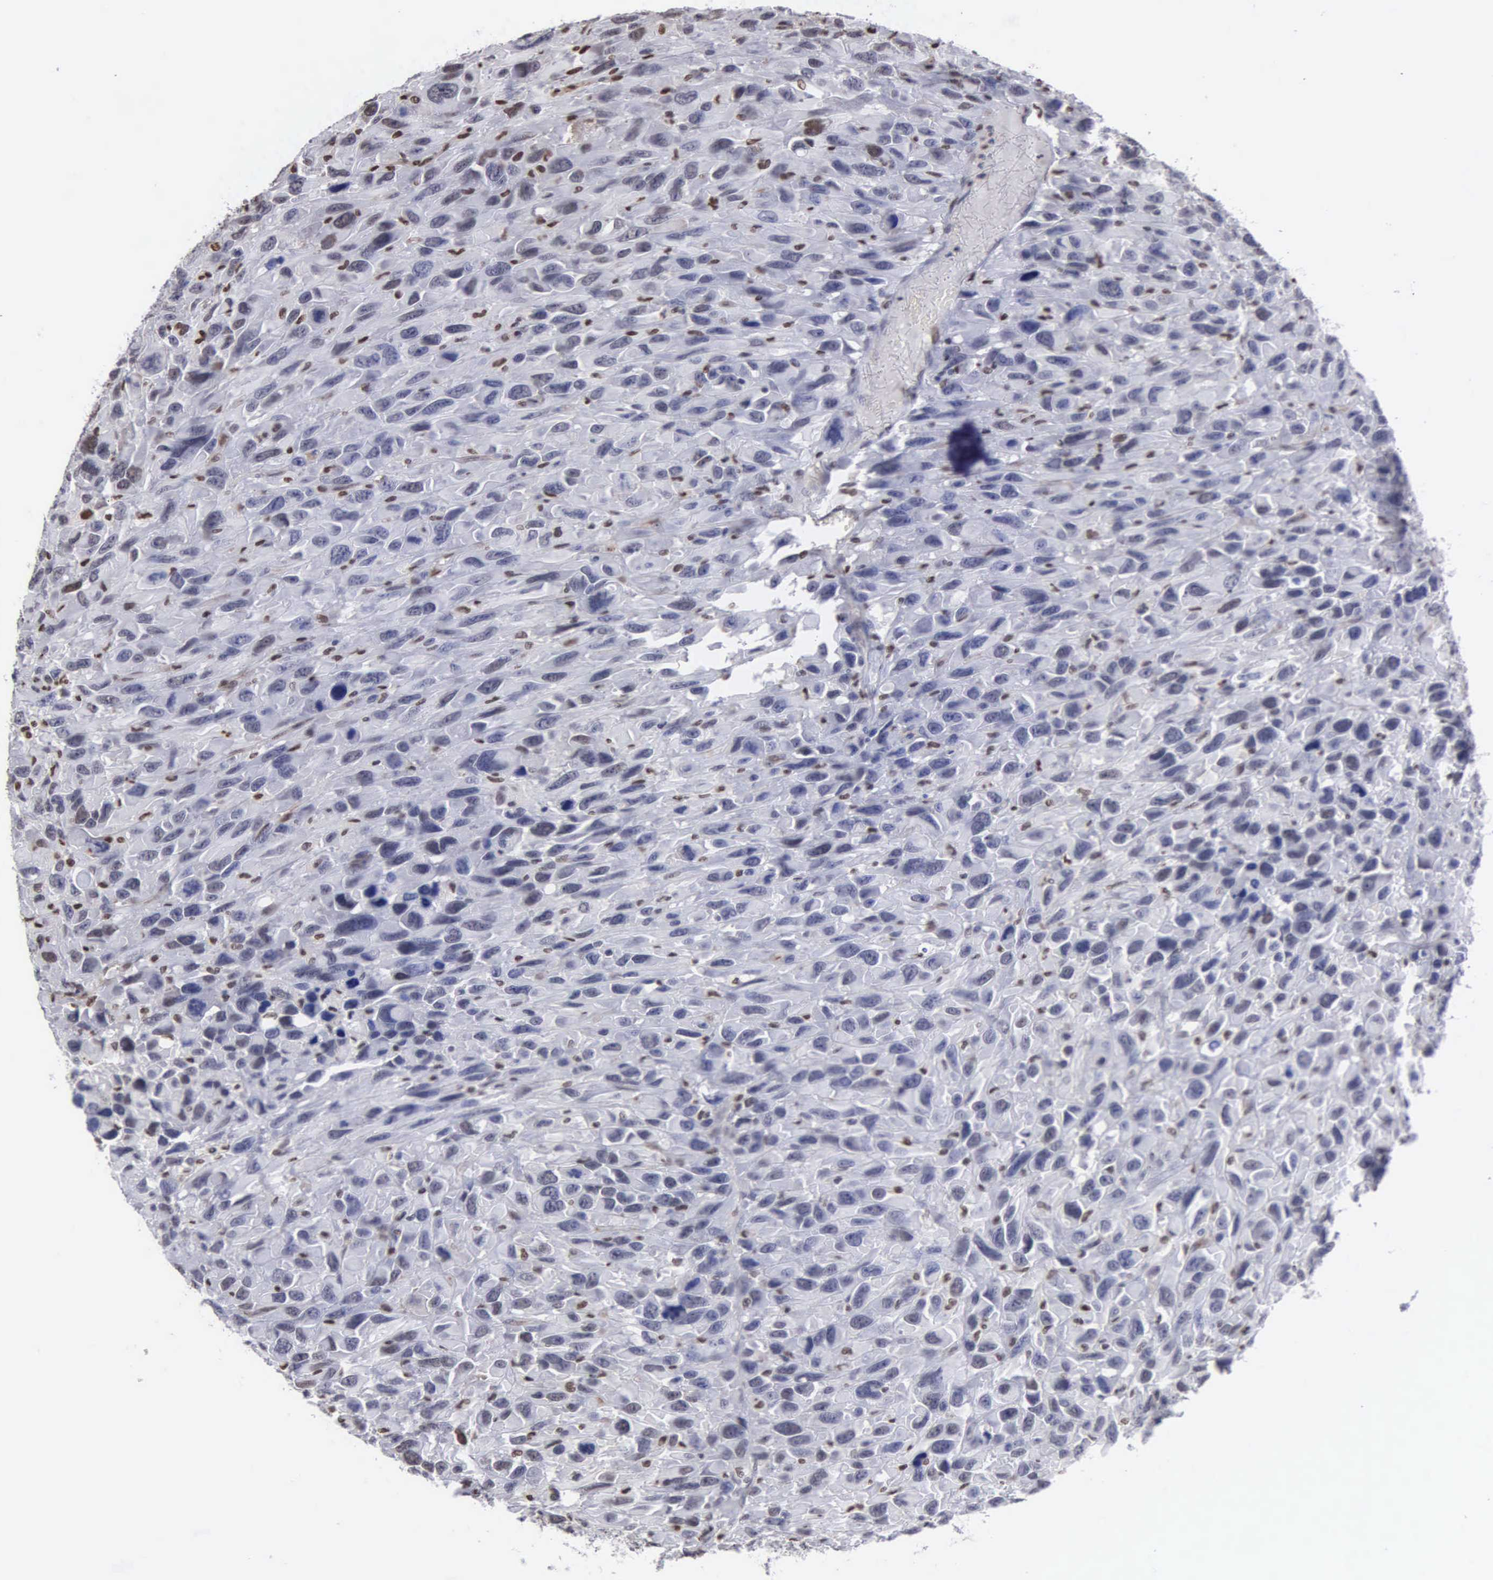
{"staining": {"intensity": "weak", "quantity": "<25%", "location": "nuclear"}, "tissue": "renal cancer", "cell_type": "Tumor cells", "image_type": "cancer", "snomed": [{"axis": "morphology", "description": "Adenocarcinoma, NOS"}, {"axis": "topography", "description": "Kidney"}], "caption": "The IHC micrograph has no significant expression in tumor cells of renal cancer tissue.", "gene": "CCNG1", "patient": {"sex": "male", "age": 79}}